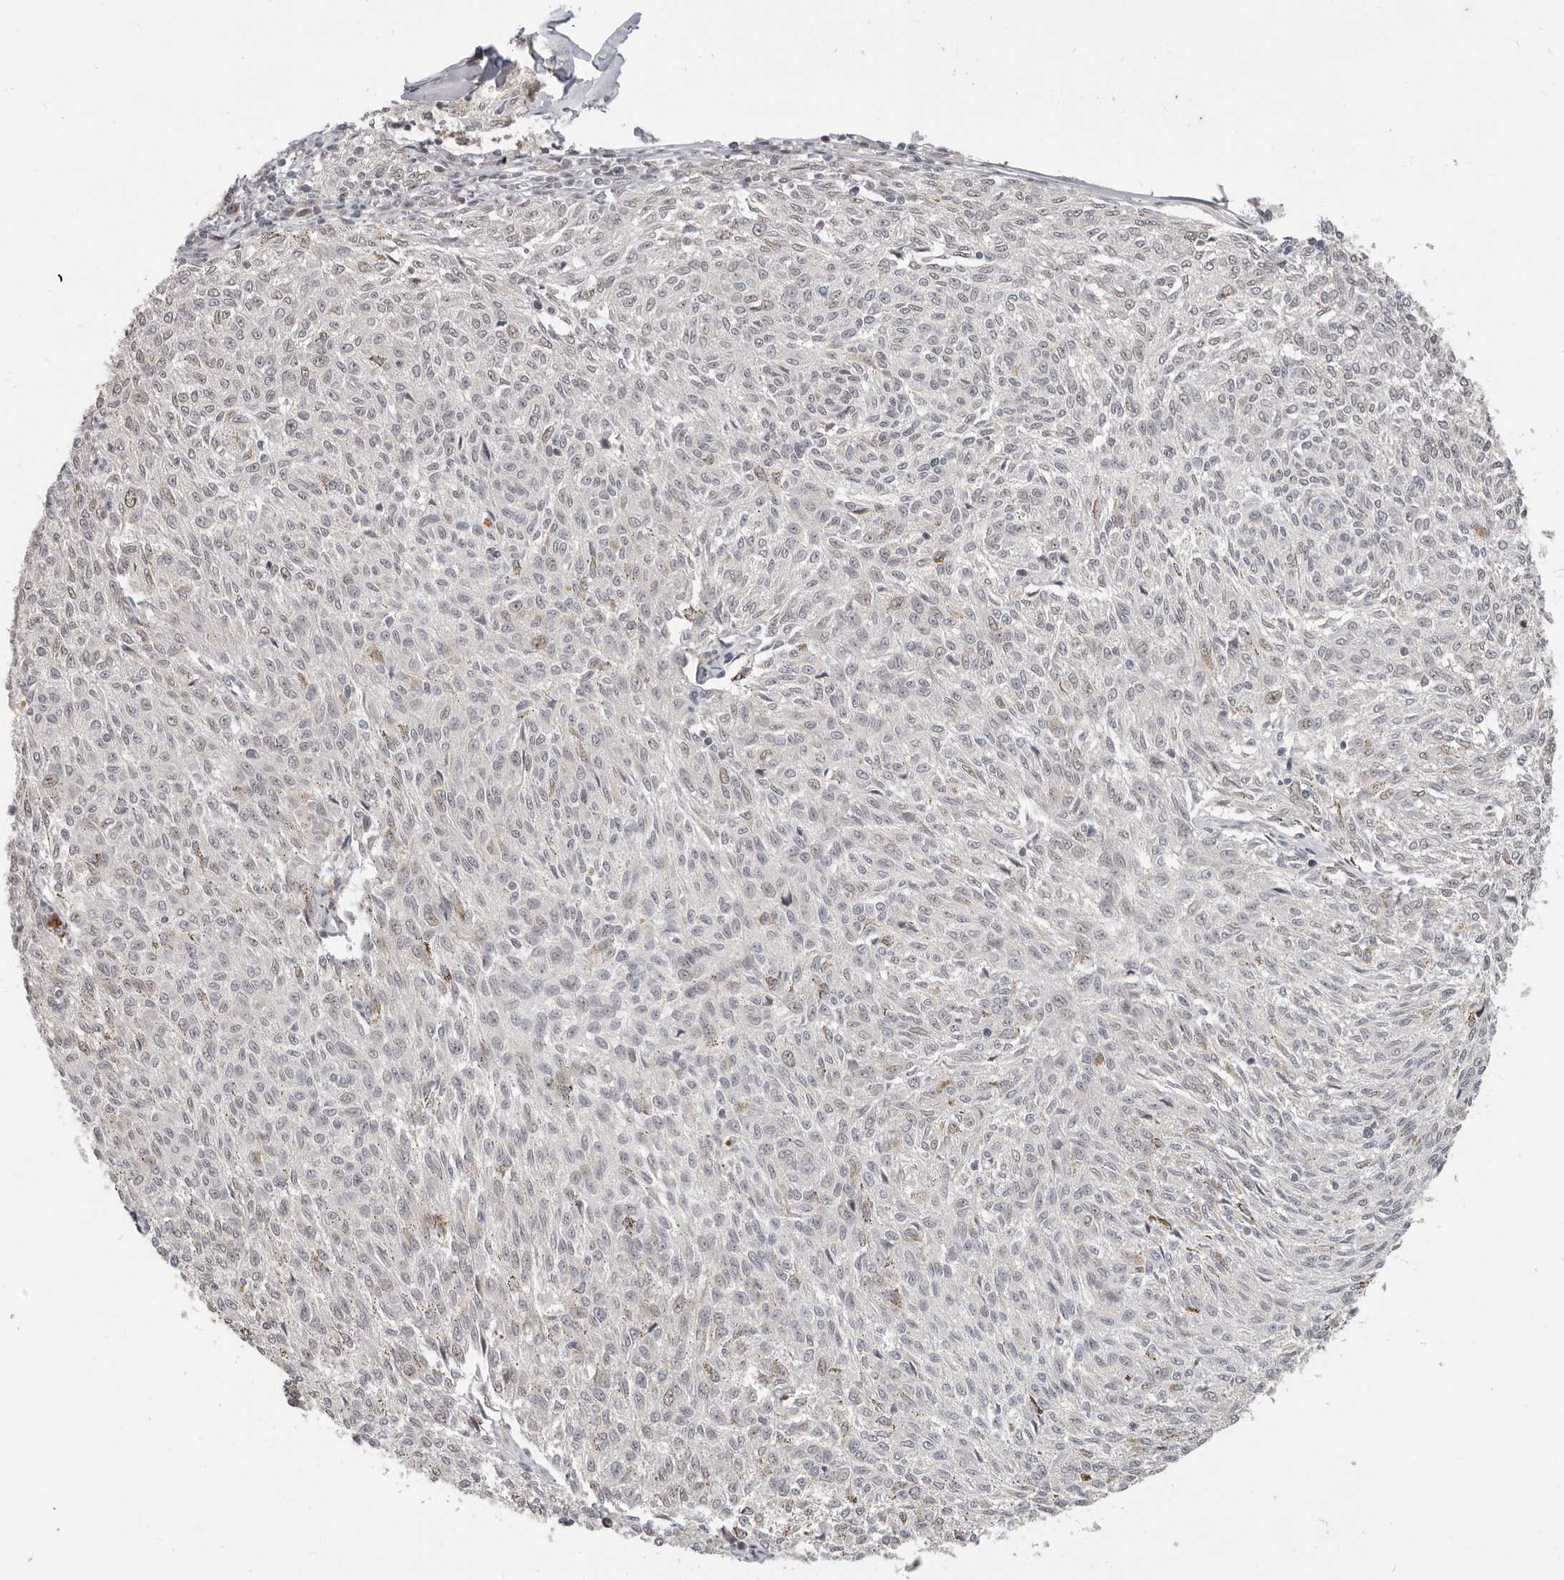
{"staining": {"intensity": "negative", "quantity": "none", "location": "none"}, "tissue": "melanoma", "cell_type": "Tumor cells", "image_type": "cancer", "snomed": [{"axis": "morphology", "description": "Malignant melanoma, NOS"}, {"axis": "topography", "description": "Skin"}], "caption": "A photomicrograph of human melanoma is negative for staining in tumor cells.", "gene": "RFC2", "patient": {"sex": "female", "age": 72}}